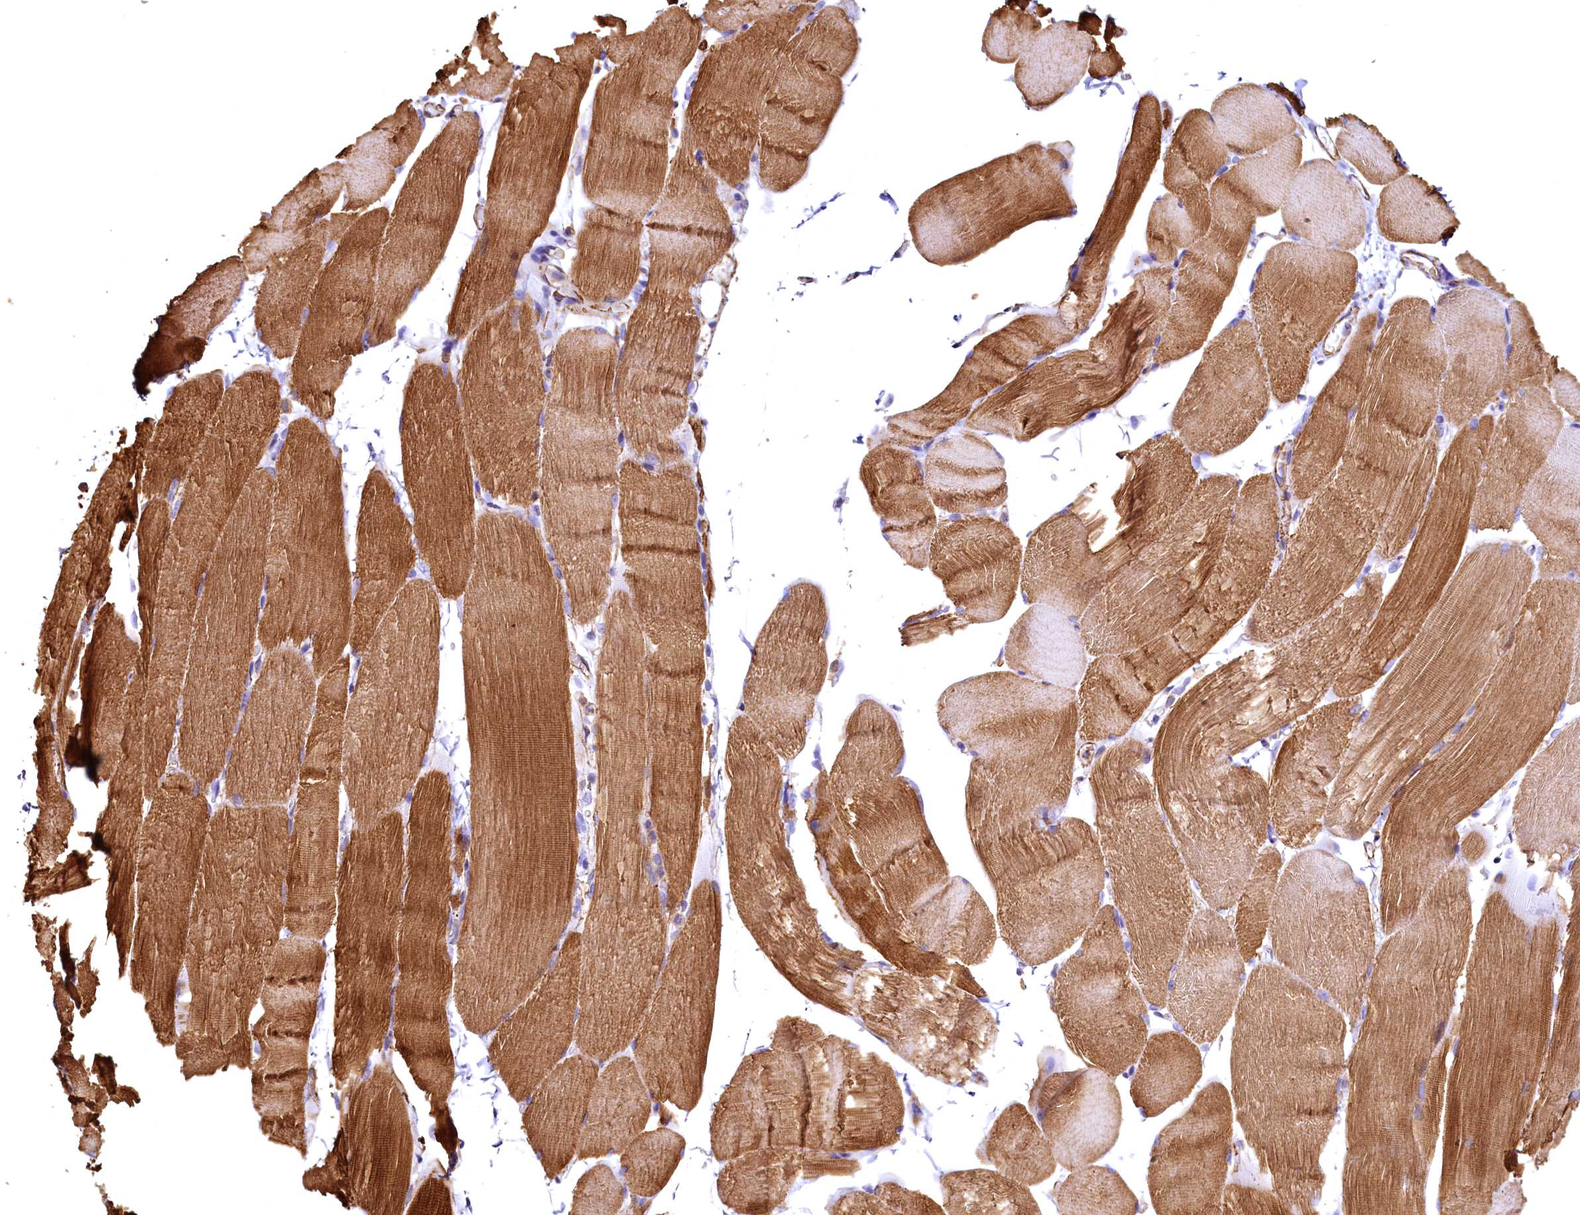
{"staining": {"intensity": "moderate", "quantity": ">75%", "location": "cytoplasmic/membranous"}, "tissue": "skeletal muscle", "cell_type": "Myocytes", "image_type": "normal", "snomed": [{"axis": "morphology", "description": "Normal tissue, NOS"}, {"axis": "topography", "description": "Skeletal muscle"}, {"axis": "topography", "description": "Parathyroid gland"}], "caption": "An immunohistochemistry image of unremarkable tissue is shown. Protein staining in brown labels moderate cytoplasmic/membranous positivity in skeletal muscle within myocytes.", "gene": "THBS1", "patient": {"sex": "female", "age": 37}}